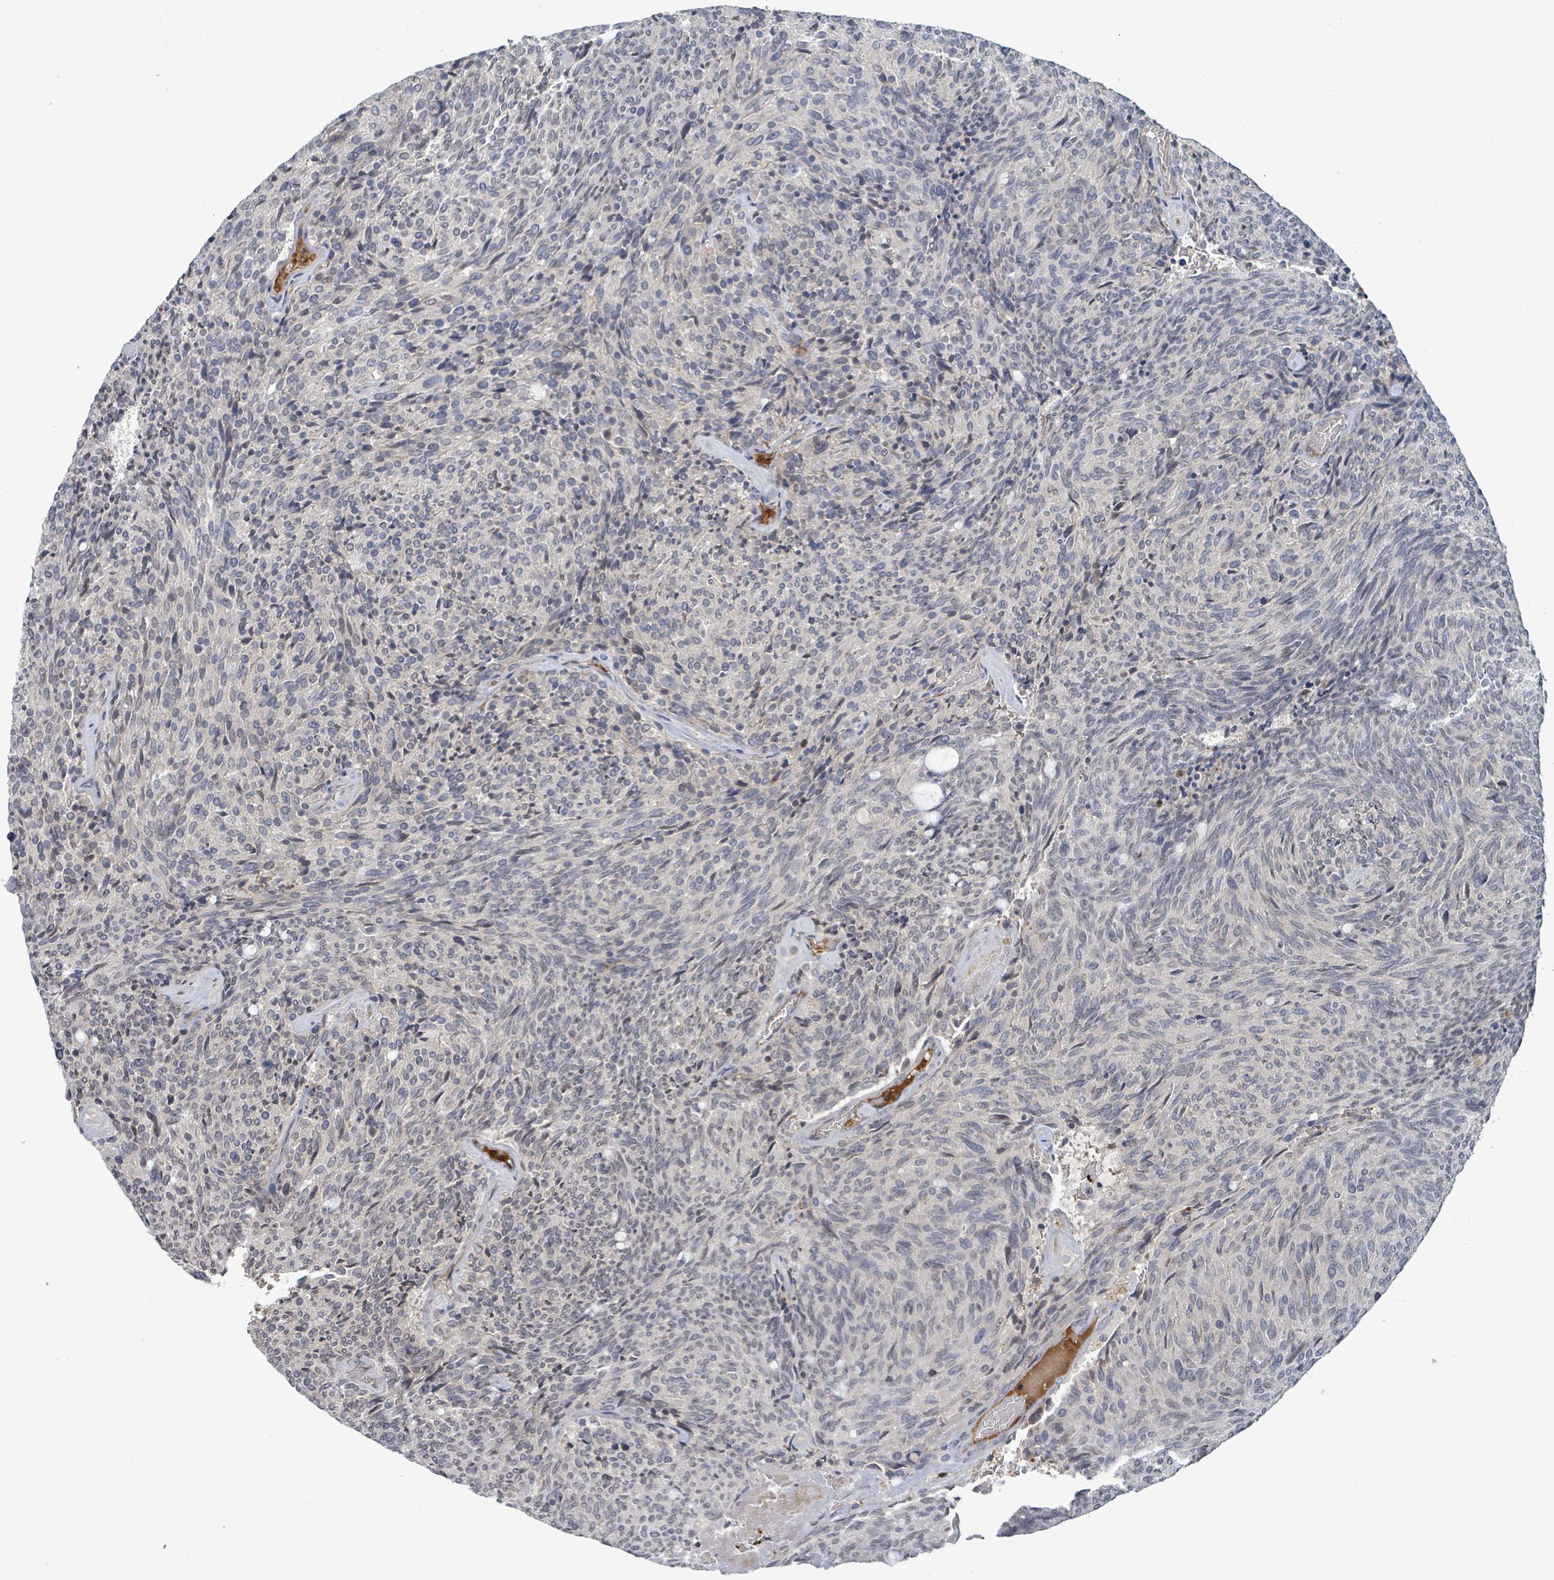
{"staining": {"intensity": "negative", "quantity": "none", "location": "none"}, "tissue": "carcinoid", "cell_type": "Tumor cells", "image_type": "cancer", "snomed": [{"axis": "morphology", "description": "Carcinoid, malignant, NOS"}, {"axis": "topography", "description": "Pancreas"}], "caption": "The IHC micrograph has no significant positivity in tumor cells of carcinoid tissue.", "gene": "GRM8", "patient": {"sex": "female", "age": 54}}